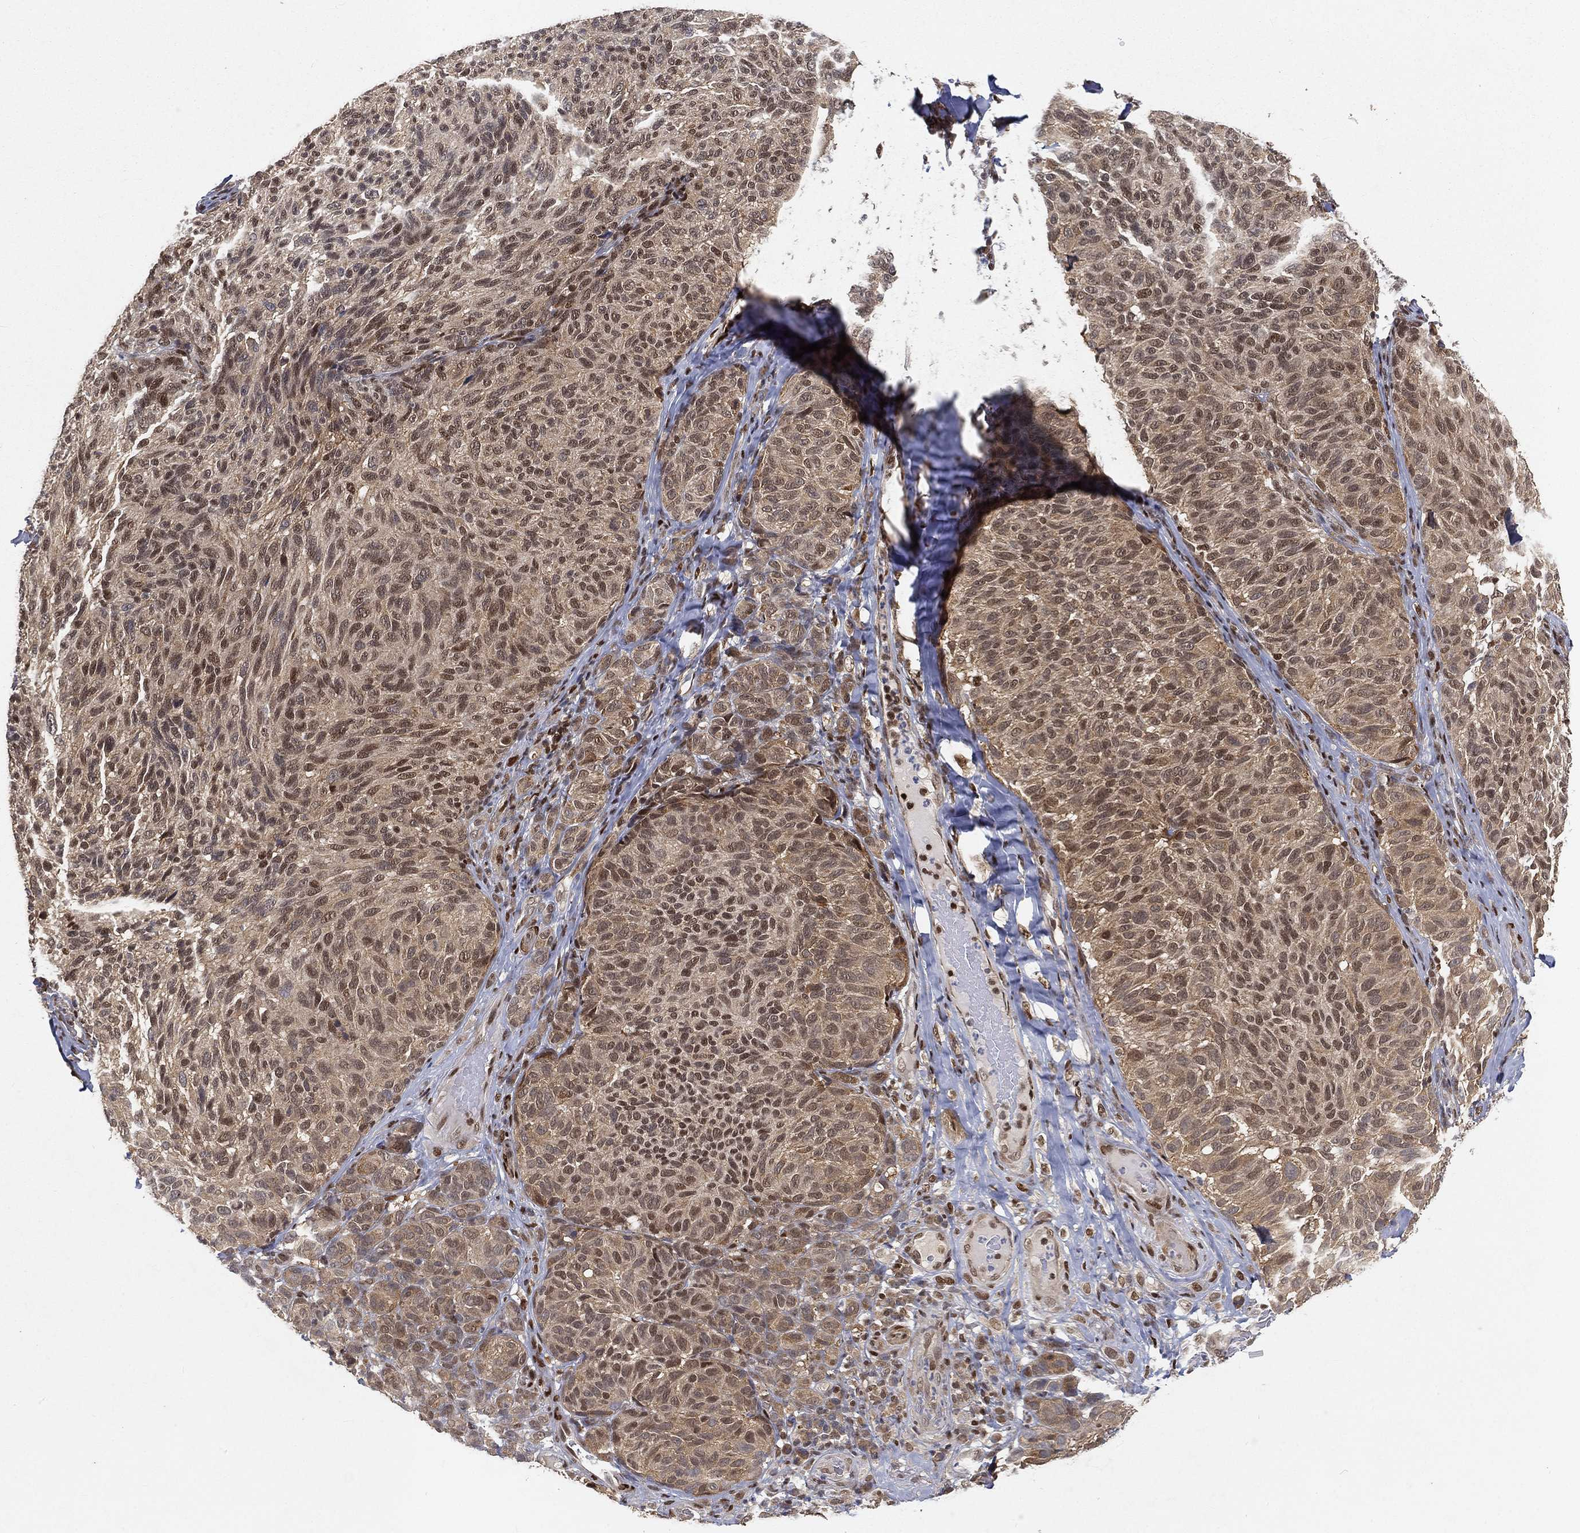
{"staining": {"intensity": "moderate", "quantity": "<25%", "location": "nuclear"}, "tissue": "melanoma", "cell_type": "Tumor cells", "image_type": "cancer", "snomed": [{"axis": "morphology", "description": "Malignant melanoma, NOS"}, {"axis": "topography", "description": "Skin"}], "caption": "IHC (DAB (3,3'-diaminobenzidine)) staining of human malignant melanoma demonstrates moderate nuclear protein staining in about <25% of tumor cells.", "gene": "CRTC3", "patient": {"sex": "female", "age": 73}}